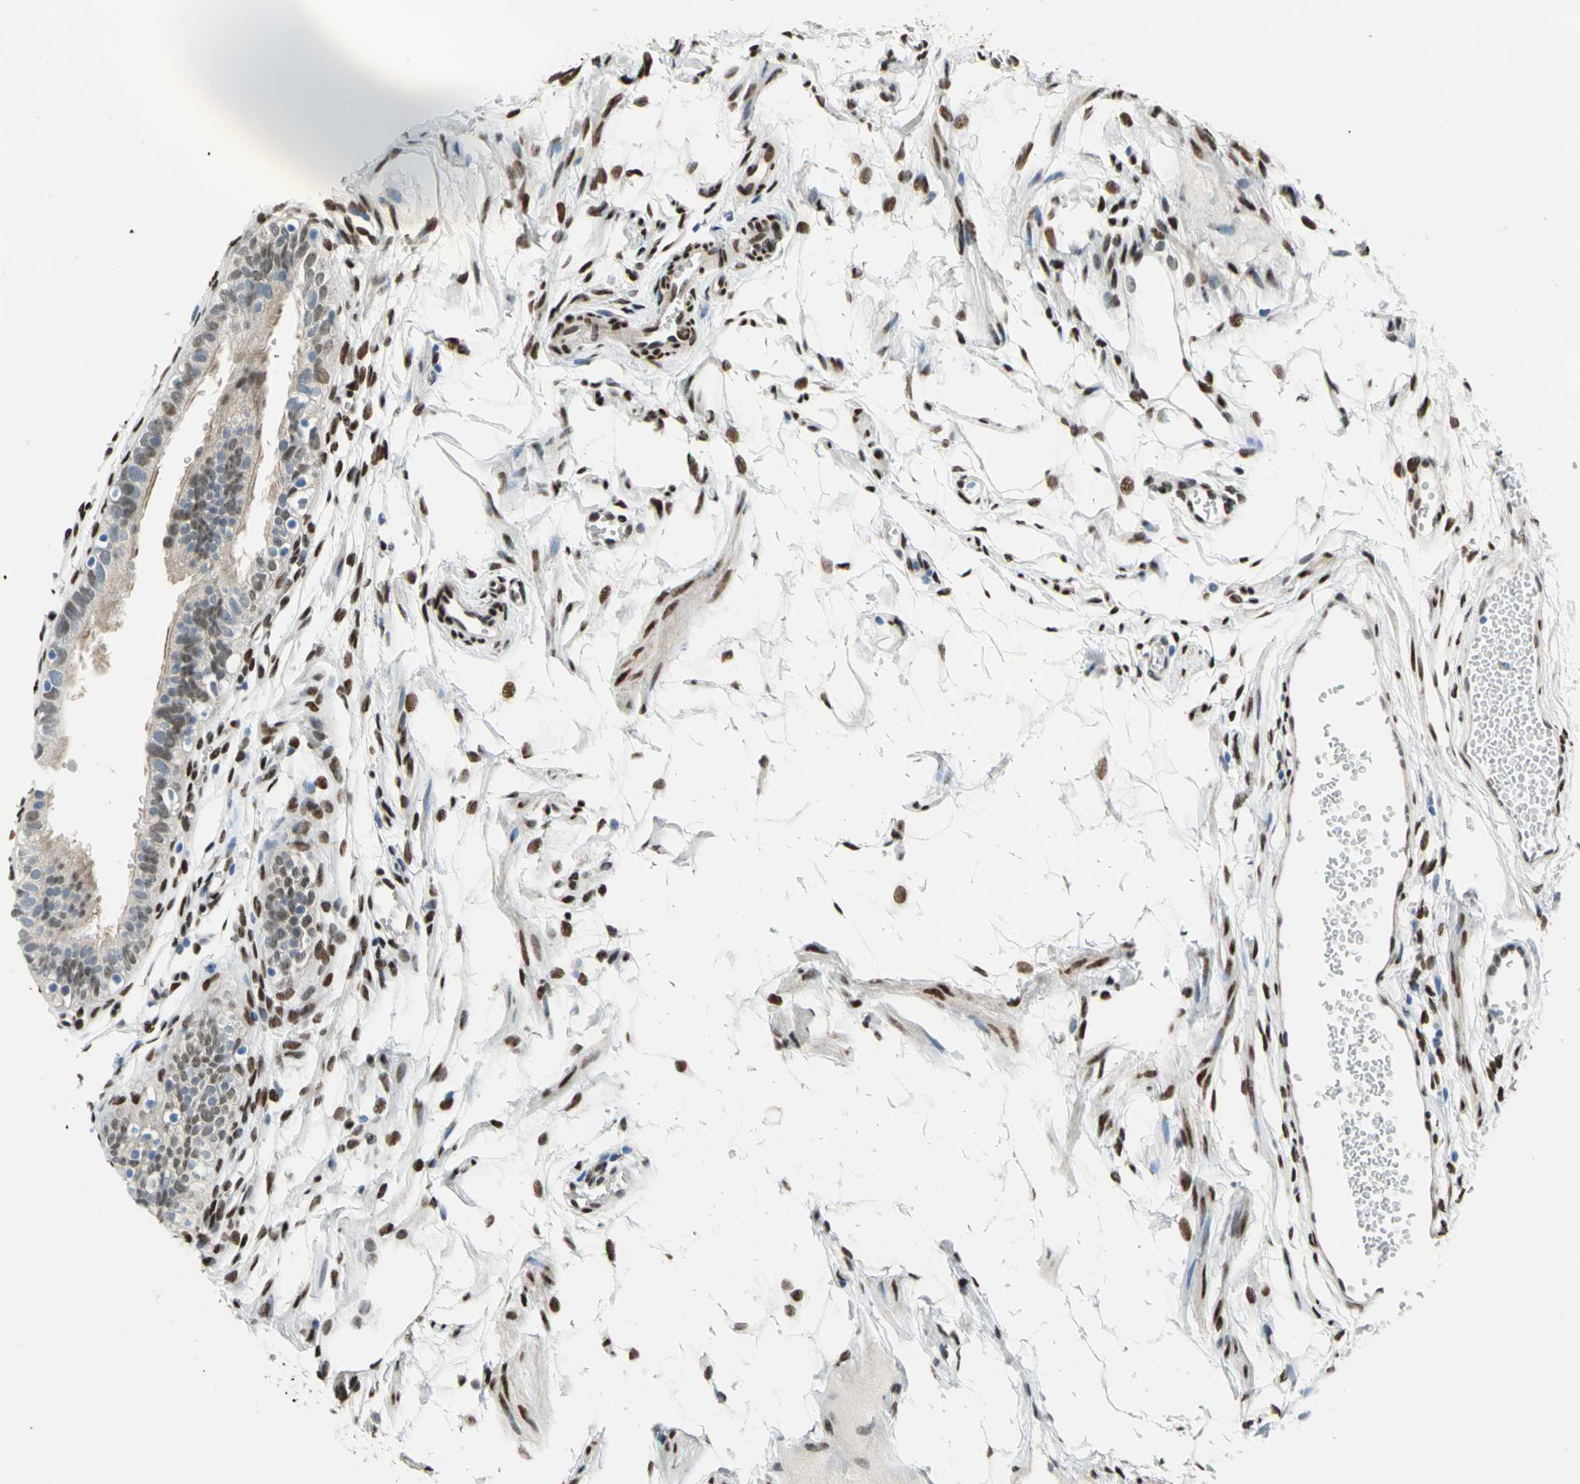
{"staining": {"intensity": "weak", "quantity": "25%-75%", "location": "cytoplasmic/membranous,nuclear"}, "tissue": "fallopian tube", "cell_type": "Glandular cells", "image_type": "normal", "snomed": [{"axis": "morphology", "description": "Normal tissue, NOS"}, {"axis": "topography", "description": "Fallopian tube"}, {"axis": "topography", "description": "Placenta"}], "caption": "A brown stain labels weak cytoplasmic/membranous,nuclear expression of a protein in glandular cells of unremarkable human fallopian tube.", "gene": "RBFOX2", "patient": {"sex": "female", "age": 34}}